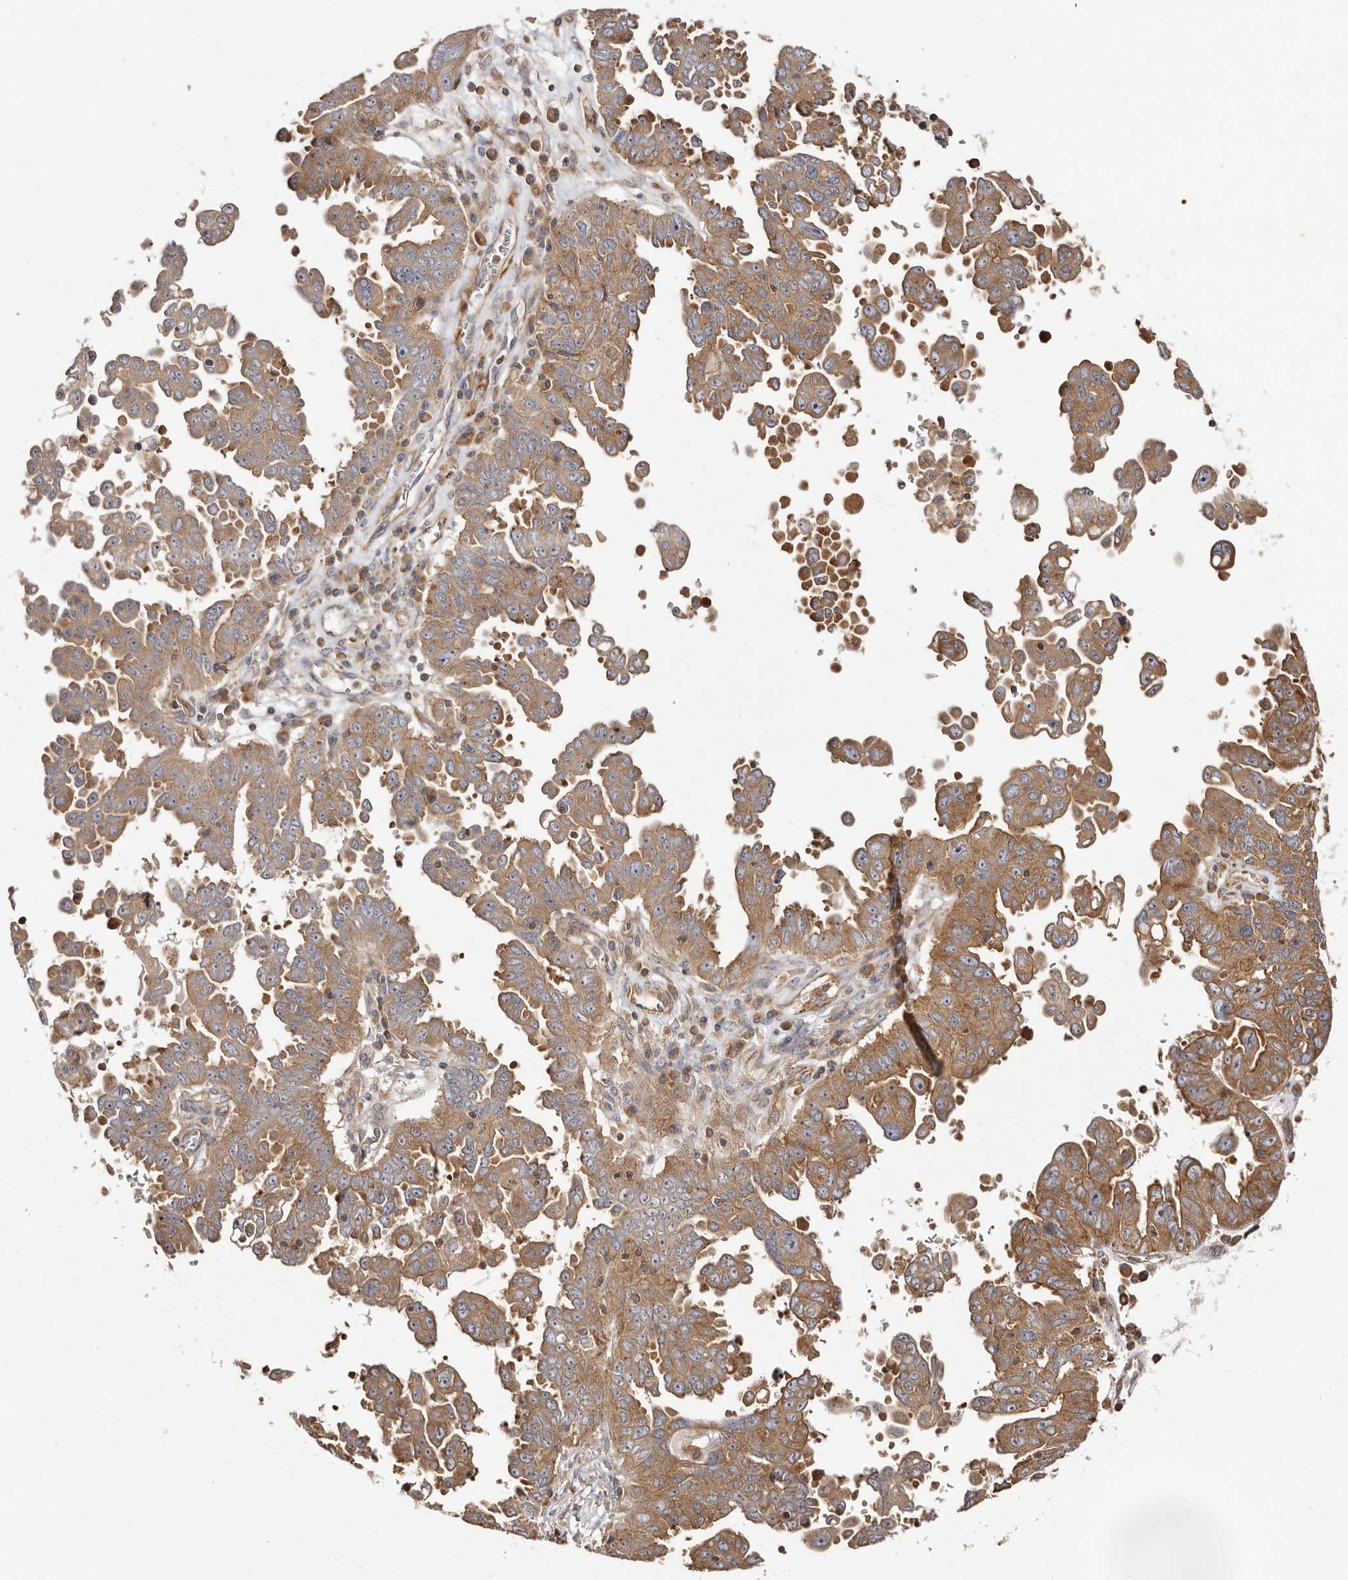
{"staining": {"intensity": "moderate", "quantity": ">75%", "location": "cytoplasmic/membranous"}, "tissue": "ovarian cancer", "cell_type": "Tumor cells", "image_type": "cancer", "snomed": [{"axis": "morphology", "description": "Carcinoma, endometroid"}, {"axis": "topography", "description": "Ovary"}], "caption": "Immunohistochemistry (IHC) photomicrograph of neoplastic tissue: human ovarian cancer stained using IHC reveals medium levels of moderate protein expression localized specifically in the cytoplasmic/membranous of tumor cells, appearing as a cytoplasmic/membranous brown color.", "gene": "RPS6", "patient": {"sex": "female", "age": 62}}